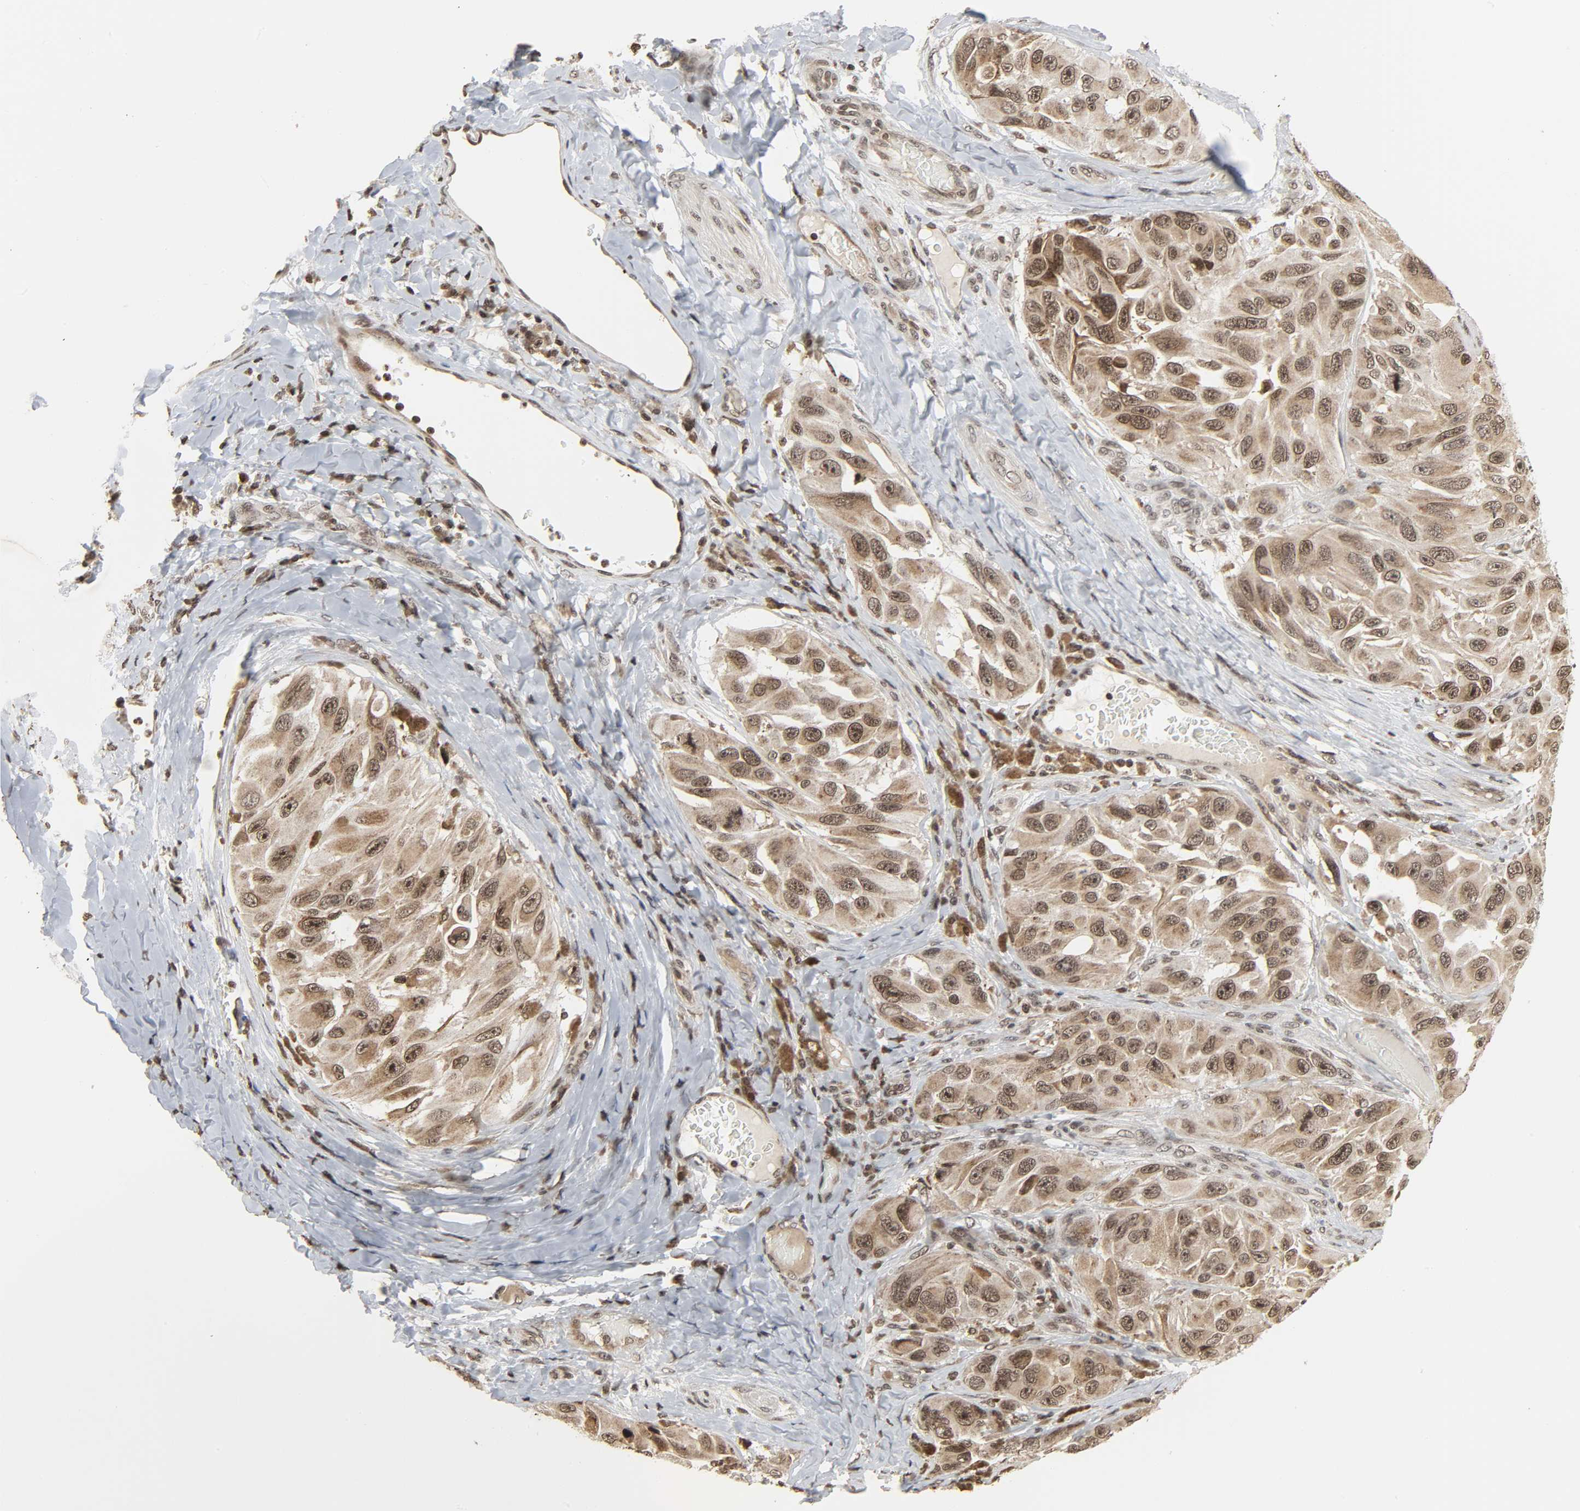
{"staining": {"intensity": "moderate", "quantity": ">75%", "location": "cytoplasmic/membranous,nuclear"}, "tissue": "melanoma", "cell_type": "Tumor cells", "image_type": "cancer", "snomed": [{"axis": "morphology", "description": "Malignant melanoma, NOS"}, {"axis": "topography", "description": "Skin"}], "caption": "Protein expression analysis of human malignant melanoma reveals moderate cytoplasmic/membranous and nuclear staining in about >75% of tumor cells. (brown staining indicates protein expression, while blue staining denotes nuclei).", "gene": "XRCC1", "patient": {"sex": "female", "age": 73}}